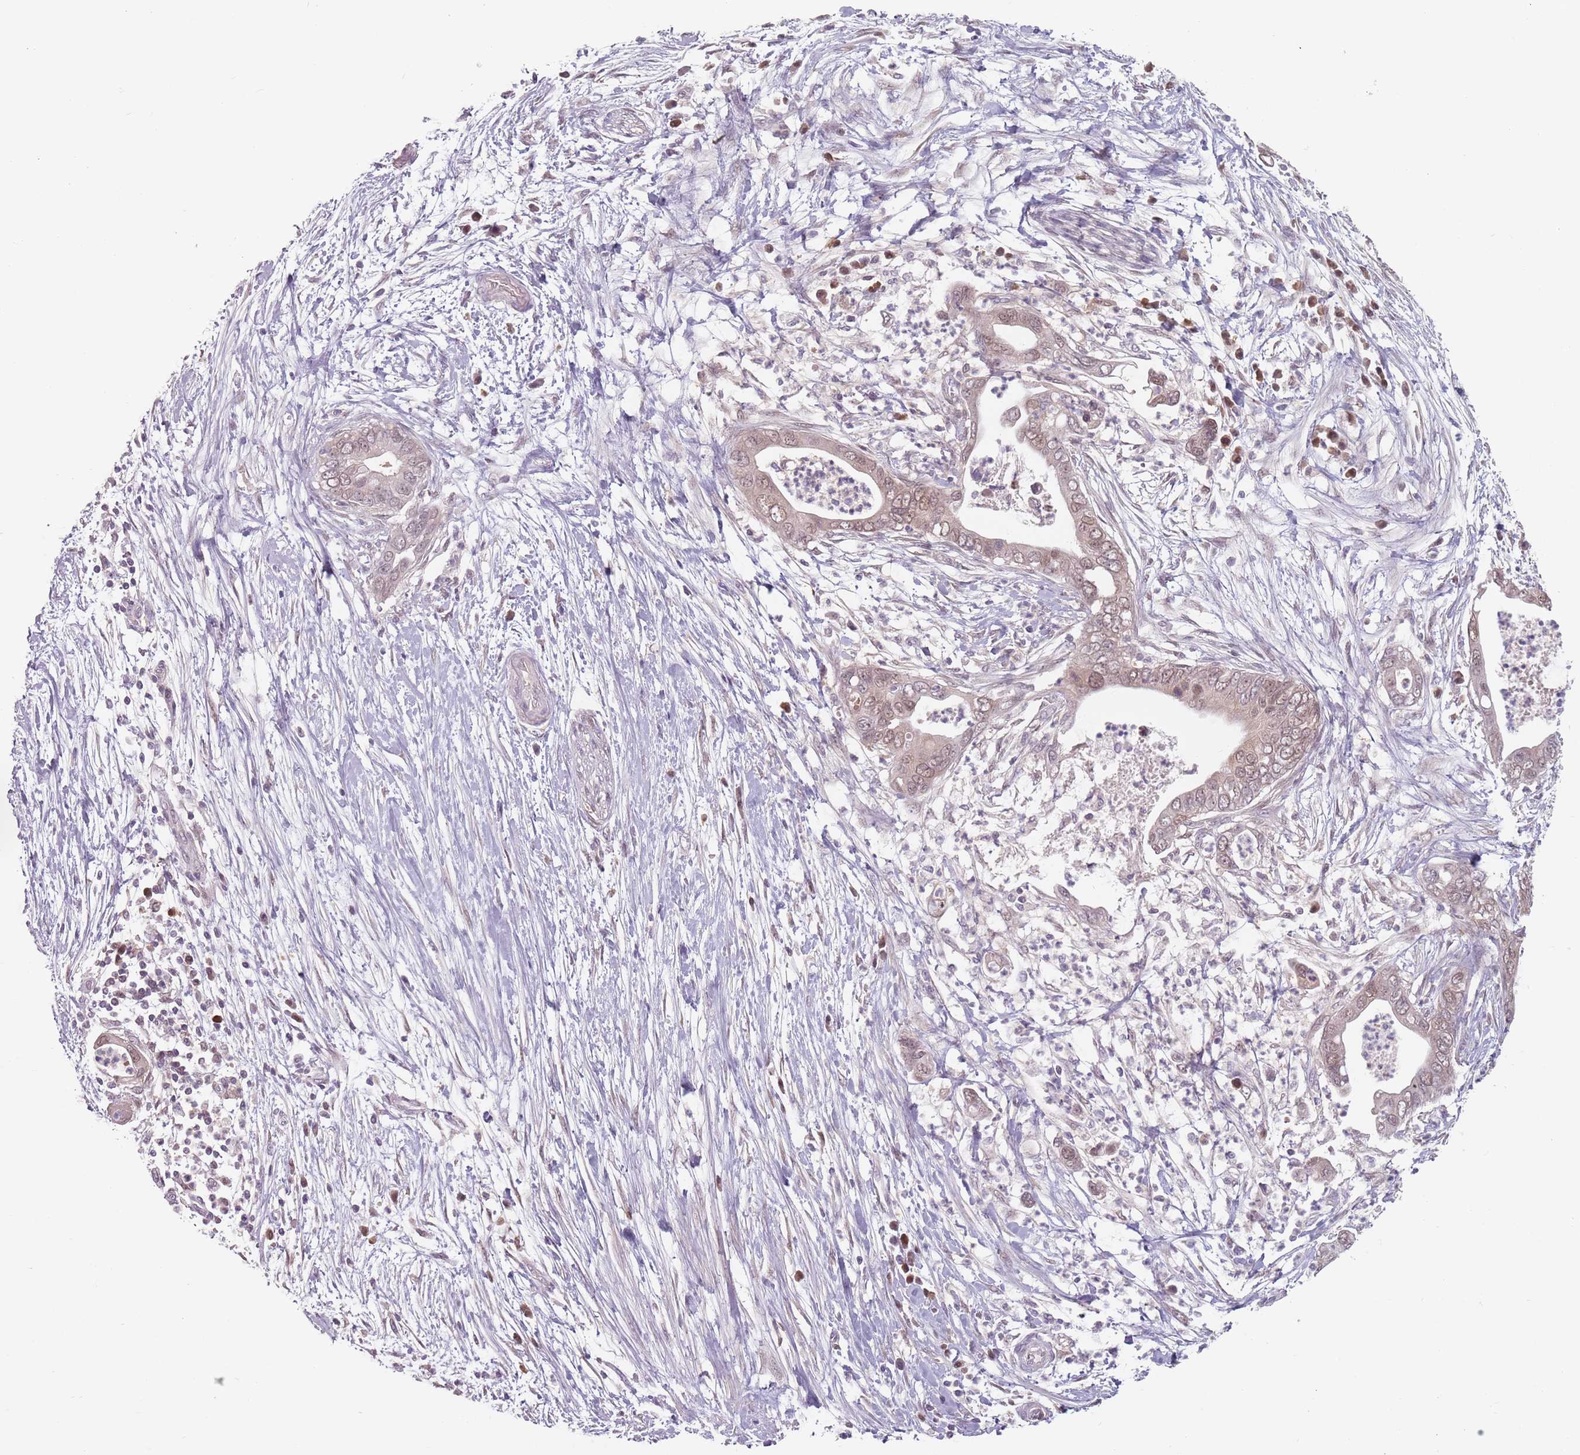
{"staining": {"intensity": "weak", "quantity": "25%-75%", "location": "nuclear"}, "tissue": "pancreatic cancer", "cell_type": "Tumor cells", "image_type": "cancer", "snomed": [{"axis": "morphology", "description": "Adenocarcinoma, NOS"}, {"axis": "topography", "description": "Pancreas"}], "caption": "Human adenocarcinoma (pancreatic) stained for a protein (brown) reveals weak nuclear positive positivity in about 25%-75% of tumor cells.", "gene": "NAXE", "patient": {"sex": "male", "age": 75}}